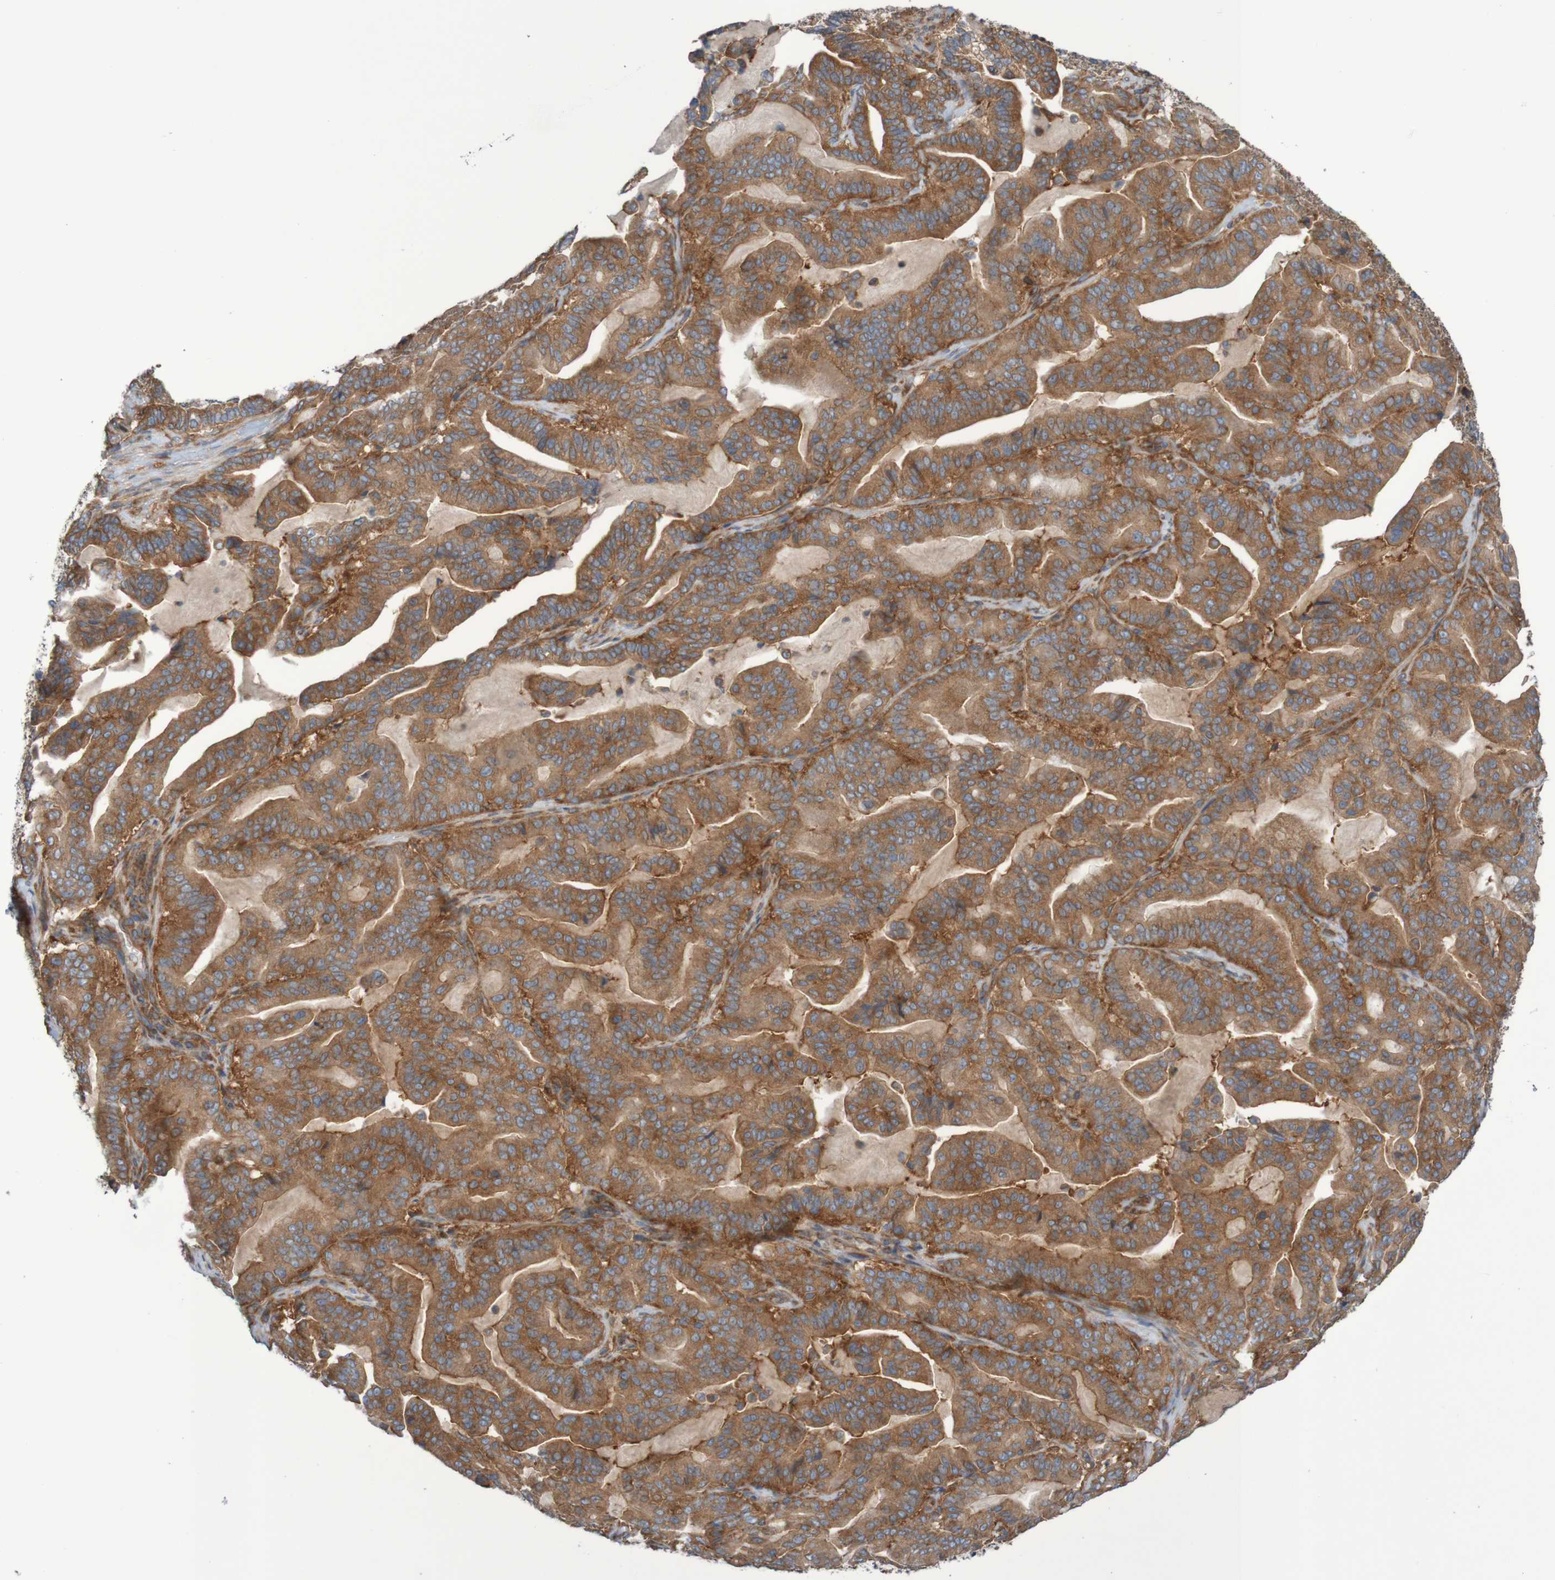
{"staining": {"intensity": "moderate", "quantity": ">75%", "location": "cytoplasmic/membranous"}, "tissue": "pancreatic cancer", "cell_type": "Tumor cells", "image_type": "cancer", "snomed": [{"axis": "morphology", "description": "Adenocarcinoma, NOS"}, {"axis": "topography", "description": "Pancreas"}], "caption": "The immunohistochemical stain highlights moderate cytoplasmic/membranous positivity in tumor cells of pancreatic adenocarcinoma tissue.", "gene": "LRRC47", "patient": {"sex": "male", "age": 63}}